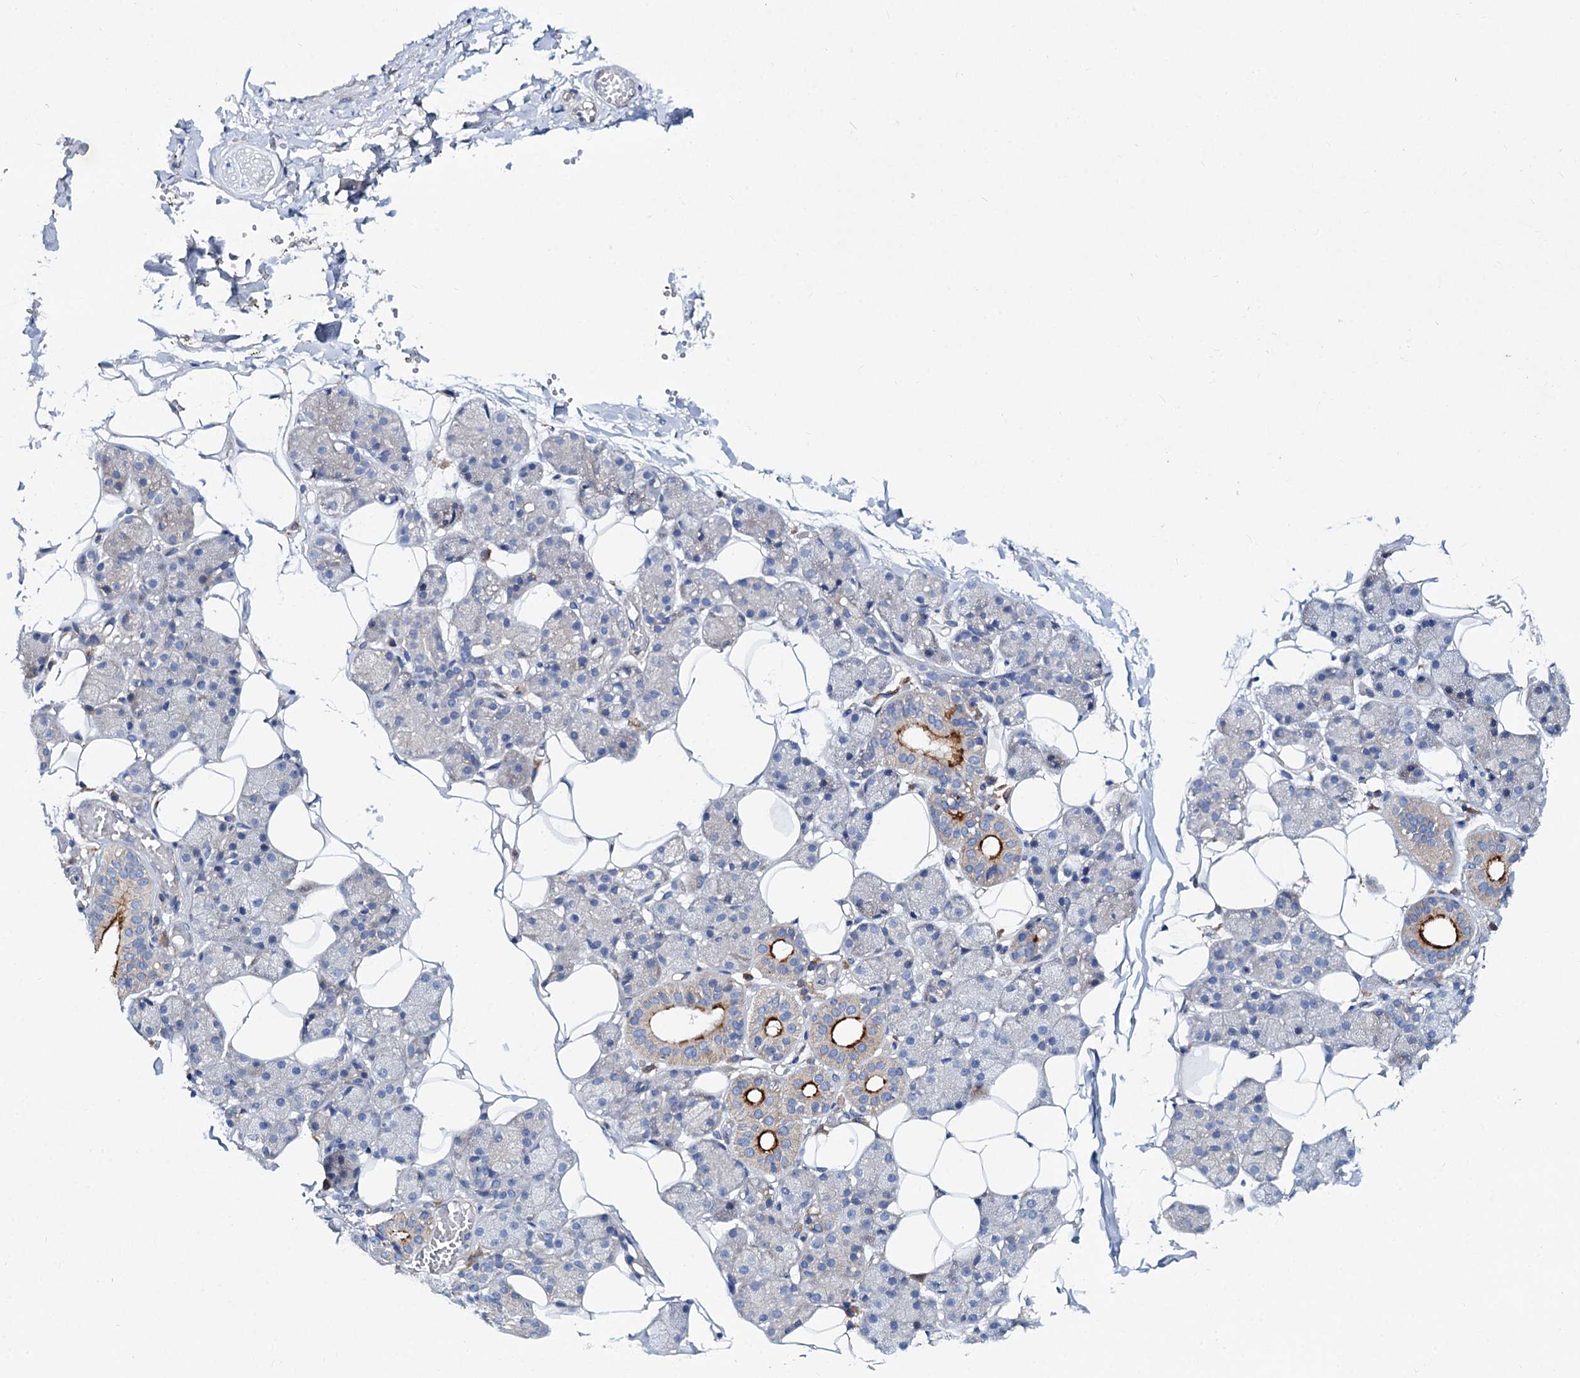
{"staining": {"intensity": "strong", "quantity": "<25%", "location": "cytoplasmic/membranous"}, "tissue": "salivary gland", "cell_type": "Glandular cells", "image_type": "normal", "snomed": [{"axis": "morphology", "description": "Normal tissue, NOS"}, {"axis": "topography", "description": "Salivary gland"}], "caption": "Salivary gland was stained to show a protein in brown. There is medium levels of strong cytoplasmic/membranous expression in about <25% of glandular cells. (DAB (3,3'-diaminobenzidine) = brown stain, brightfield microscopy at high magnification).", "gene": "TRIM55", "patient": {"sex": "female", "age": 33}}